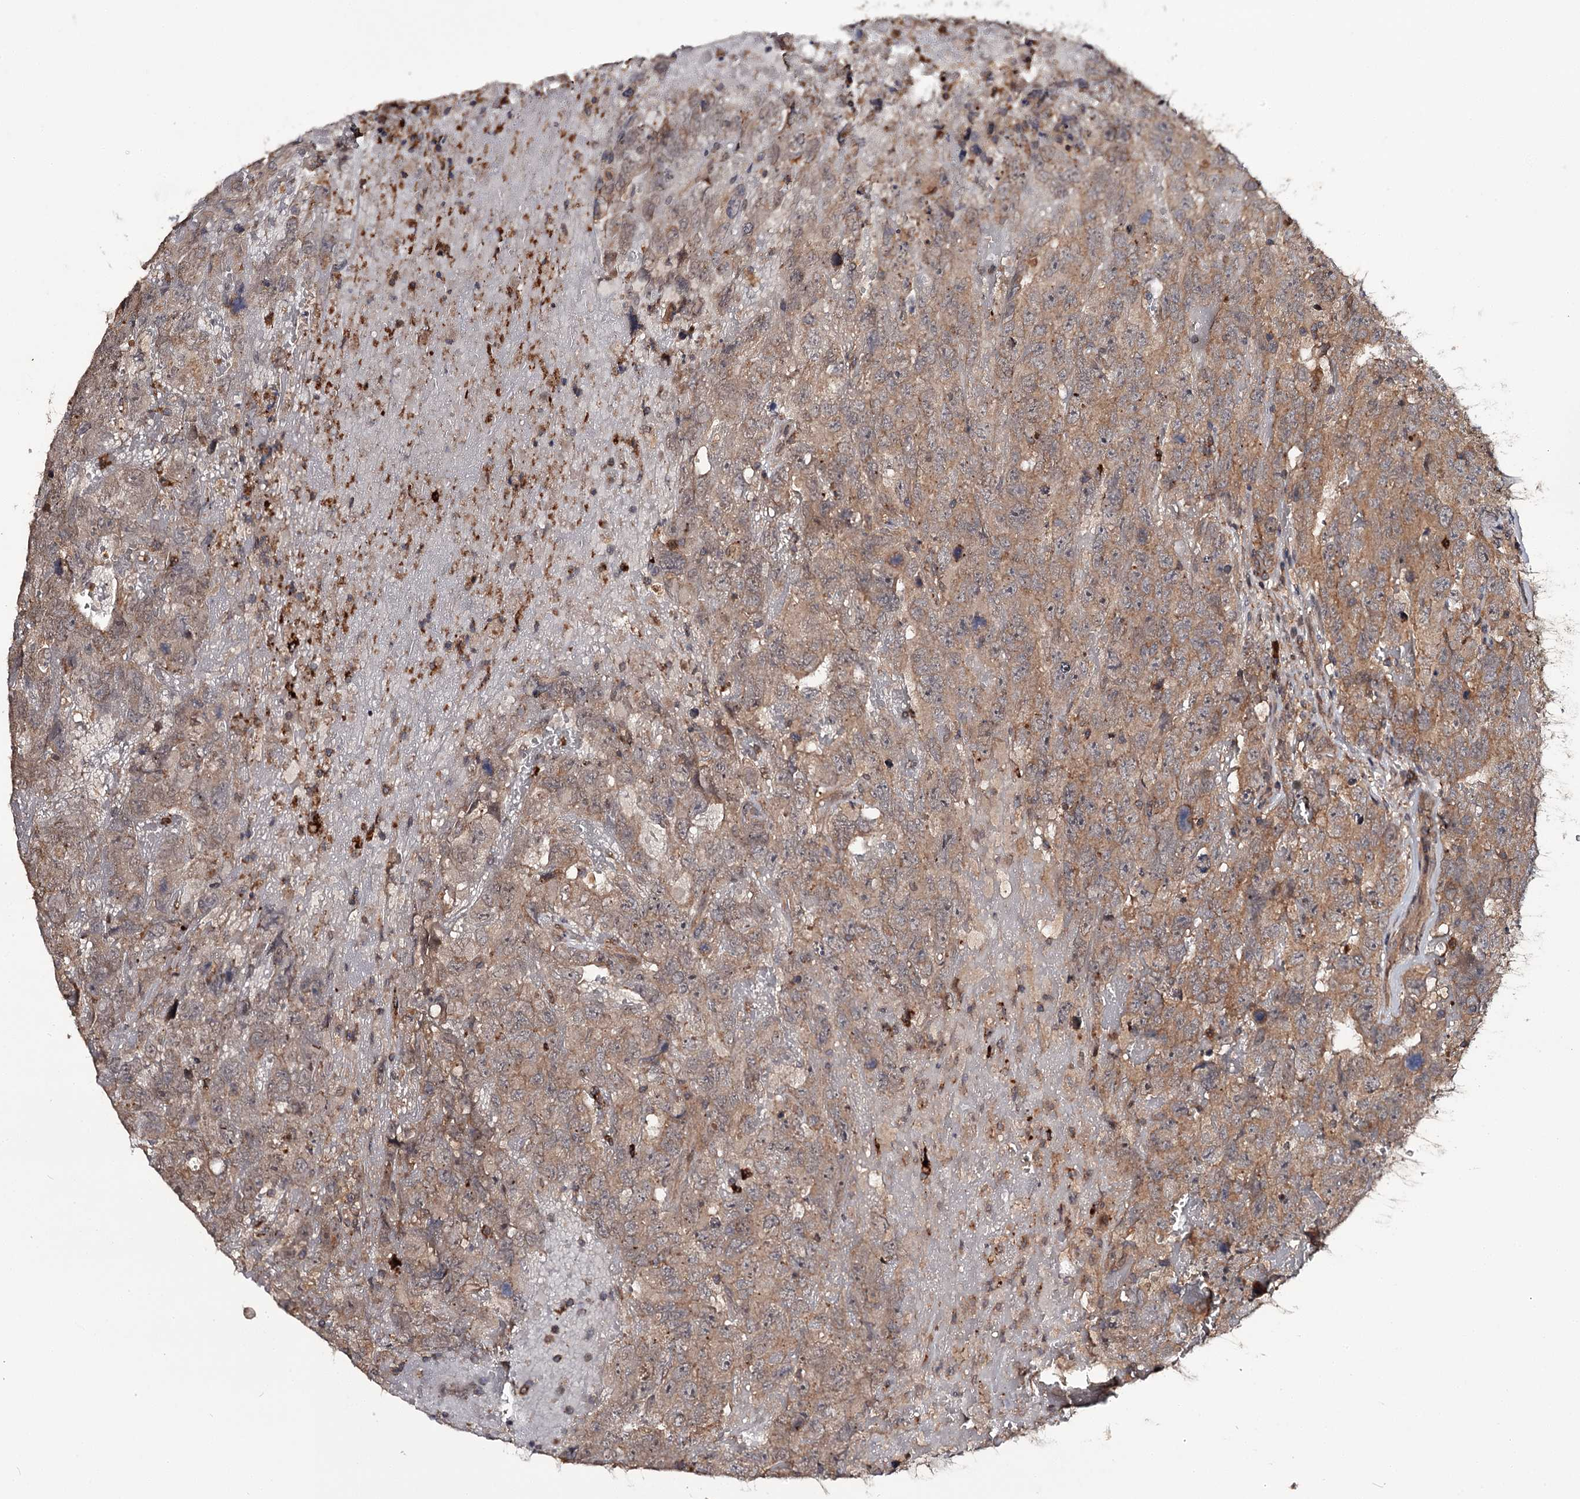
{"staining": {"intensity": "moderate", "quantity": ">75%", "location": "cytoplasmic/membranous"}, "tissue": "testis cancer", "cell_type": "Tumor cells", "image_type": "cancer", "snomed": [{"axis": "morphology", "description": "Carcinoma, Embryonal, NOS"}, {"axis": "topography", "description": "Testis"}], "caption": "Immunohistochemical staining of human testis embryonal carcinoma displays medium levels of moderate cytoplasmic/membranous protein positivity in about >75% of tumor cells.", "gene": "TTC12", "patient": {"sex": "male", "age": 45}}